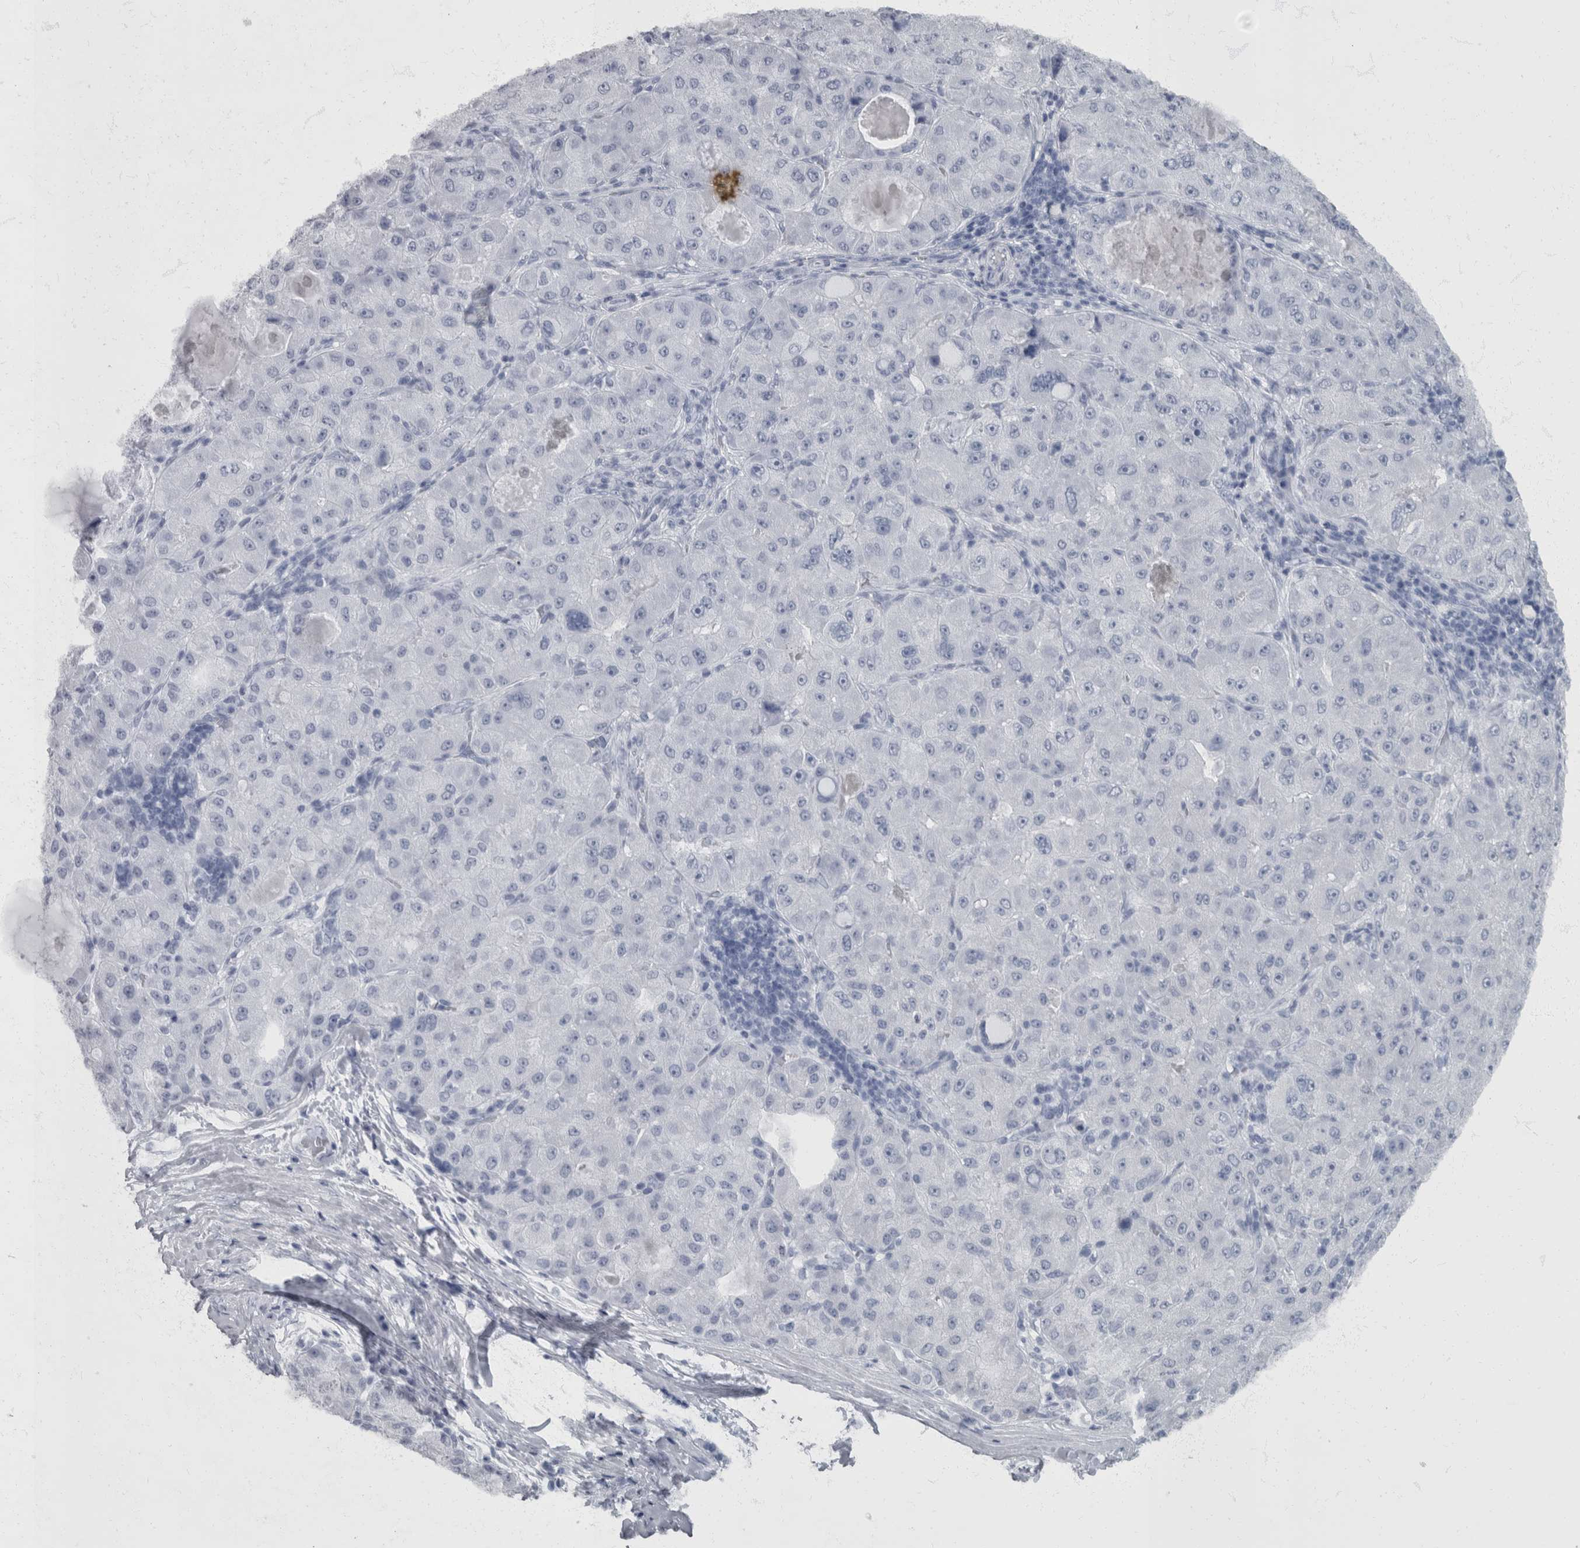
{"staining": {"intensity": "negative", "quantity": "none", "location": "none"}, "tissue": "liver cancer", "cell_type": "Tumor cells", "image_type": "cancer", "snomed": [{"axis": "morphology", "description": "Carcinoma, Hepatocellular, NOS"}, {"axis": "topography", "description": "Liver"}], "caption": "This micrograph is of liver cancer stained with immunohistochemistry (IHC) to label a protein in brown with the nuclei are counter-stained blue. There is no positivity in tumor cells.", "gene": "PPP1R3C", "patient": {"sex": "male", "age": 80}}